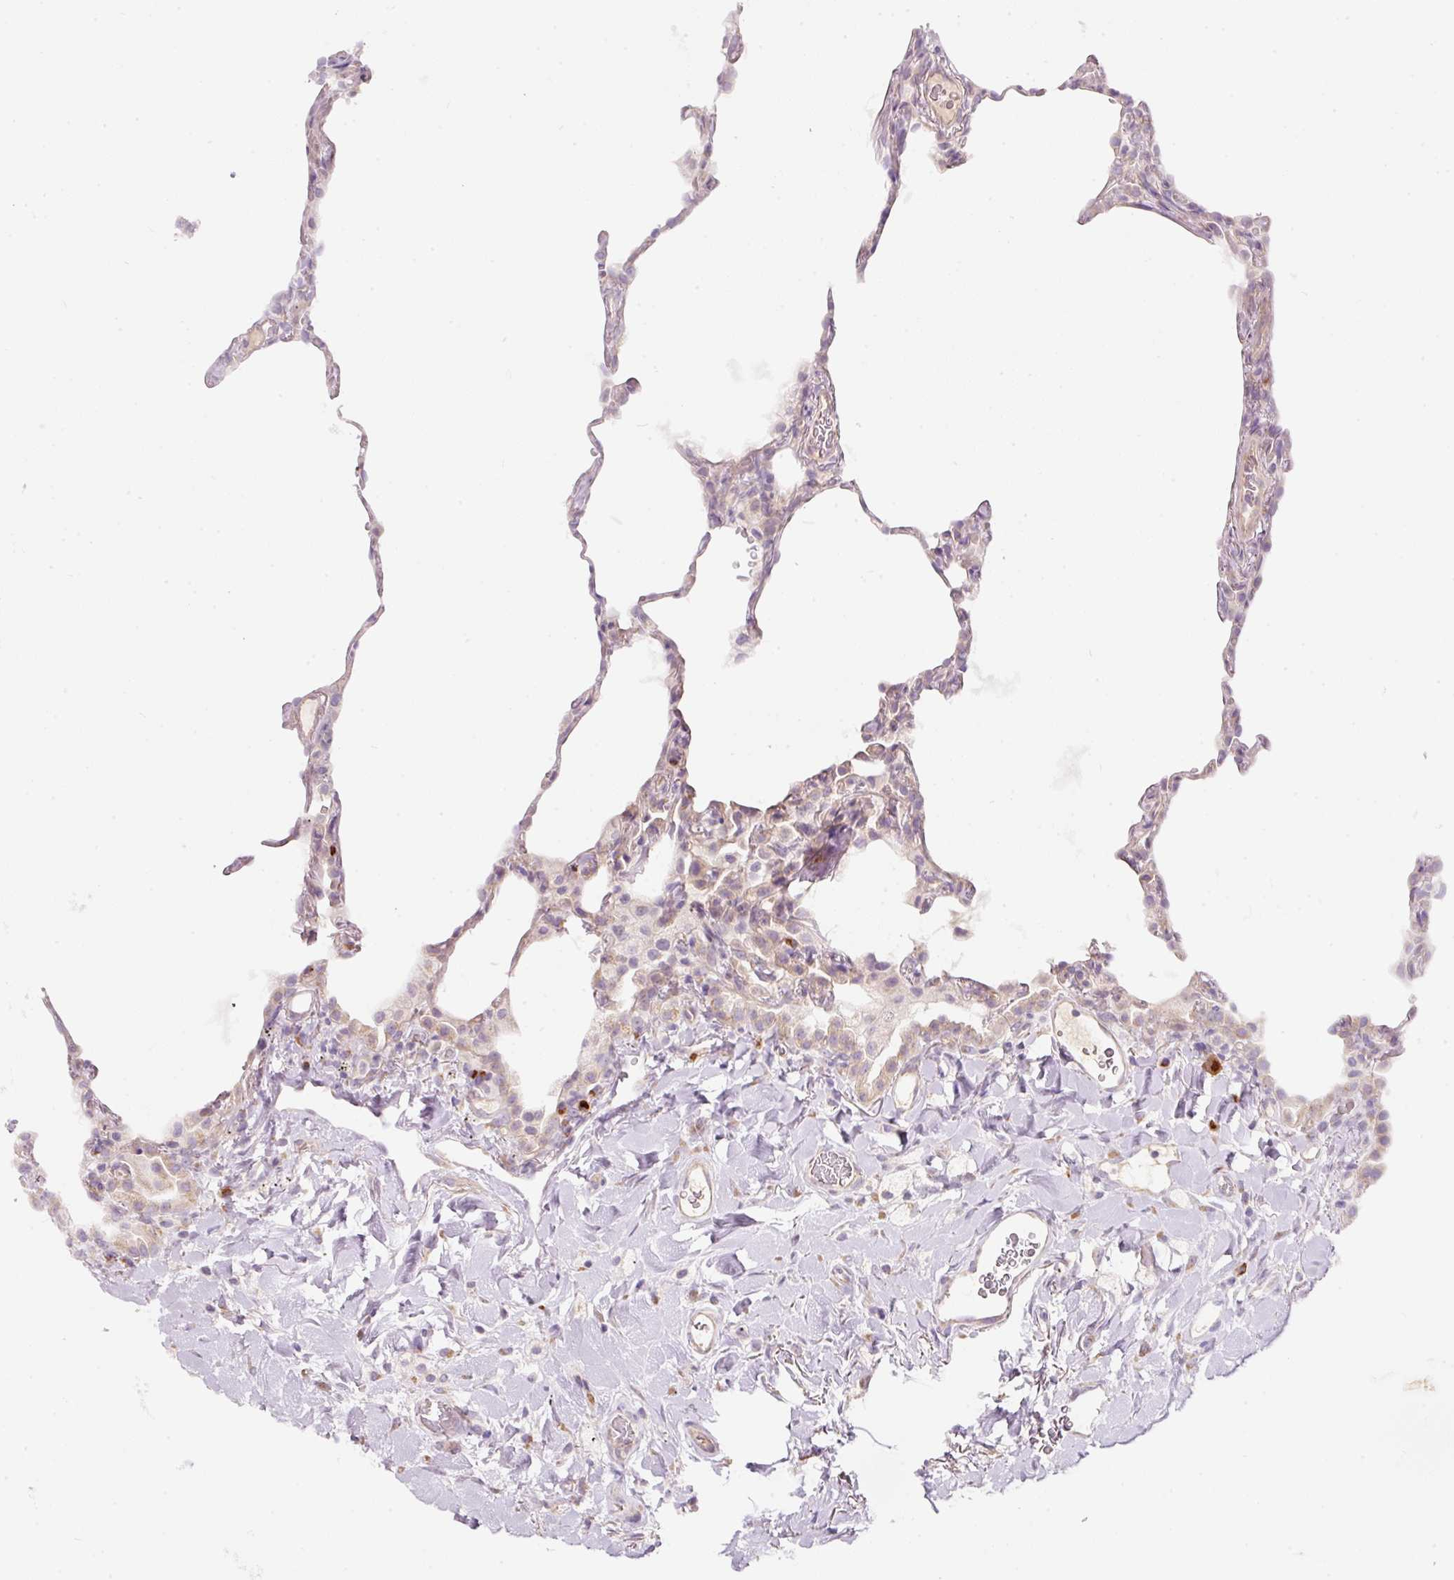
{"staining": {"intensity": "weak", "quantity": "<25%", "location": "cytoplasmic/membranous"}, "tissue": "lung", "cell_type": "Alveolar cells", "image_type": "normal", "snomed": [{"axis": "morphology", "description": "Normal tissue, NOS"}, {"axis": "topography", "description": "Lung"}], "caption": "Immunohistochemical staining of benign human lung exhibits no significant expression in alveolar cells.", "gene": "NBPF11", "patient": {"sex": "female", "age": 57}}